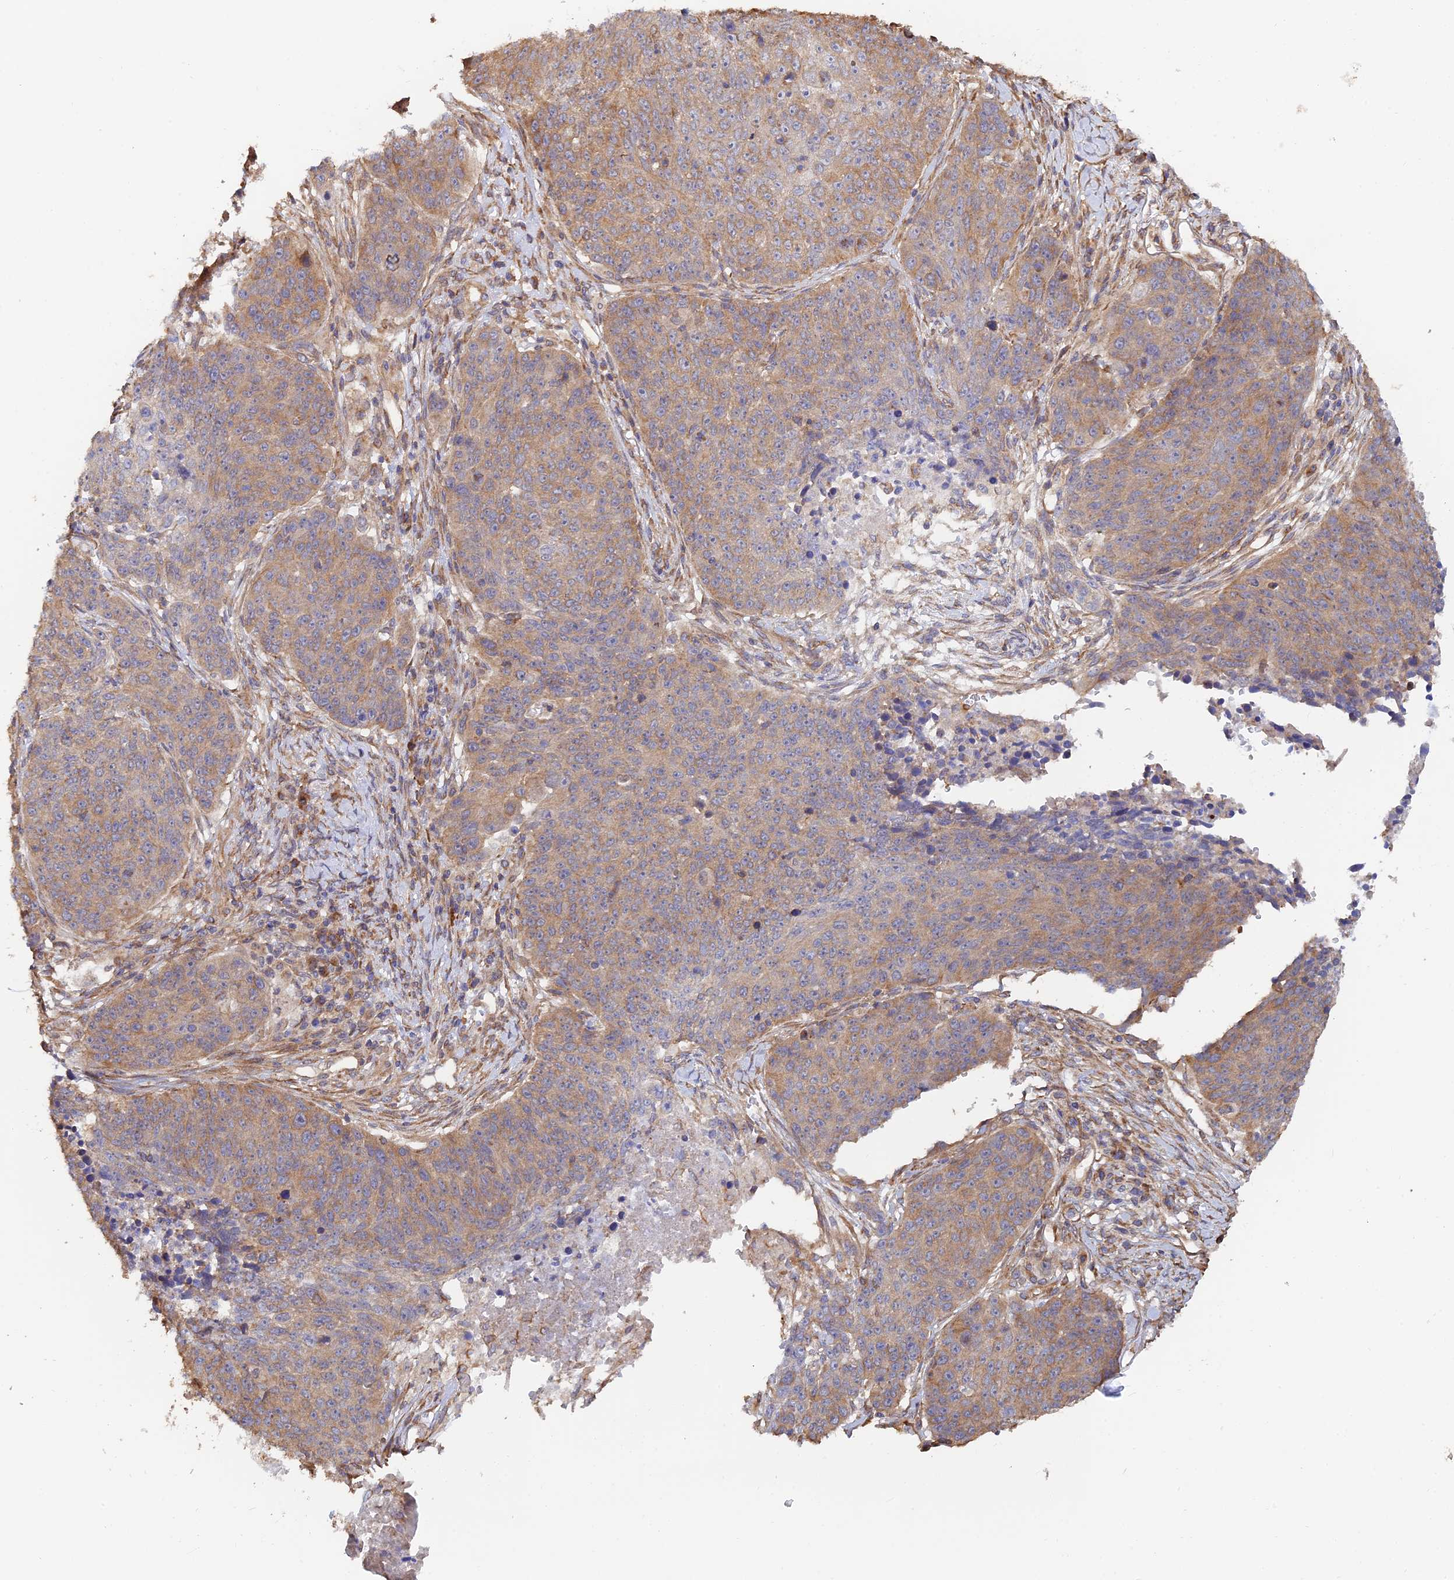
{"staining": {"intensity": "moderate", "quantity": "<25%", "location": "cytoplasmic/membranous"}, "tissue": "lung cancer", "cell_type": "Tumor cells", "image_type": "cancer", "snomed": [{"axis": "morphology", "description": "Normal tissue, NOS"}, {"axis": "morphology", "description": "Squamous cell carcinoma, NOS"}, {"axis": "topography", "description": "Lymph node"}, {"axis": "topography", "description": "Lung"}], "caption": "Immunohistochemistry histopathology image of neoplastic tissue: human lung squamous cell carcinoma stained using immunohistochemistry (IHC) reveals low levels of moderate protein expression localized specifically in the cytoplasmic/membranous of tumor cells, appearing as a cytoplasmic/membranous brown color.", "gene": "WBP11", "patient": {"sex": "male", "age": 66}}